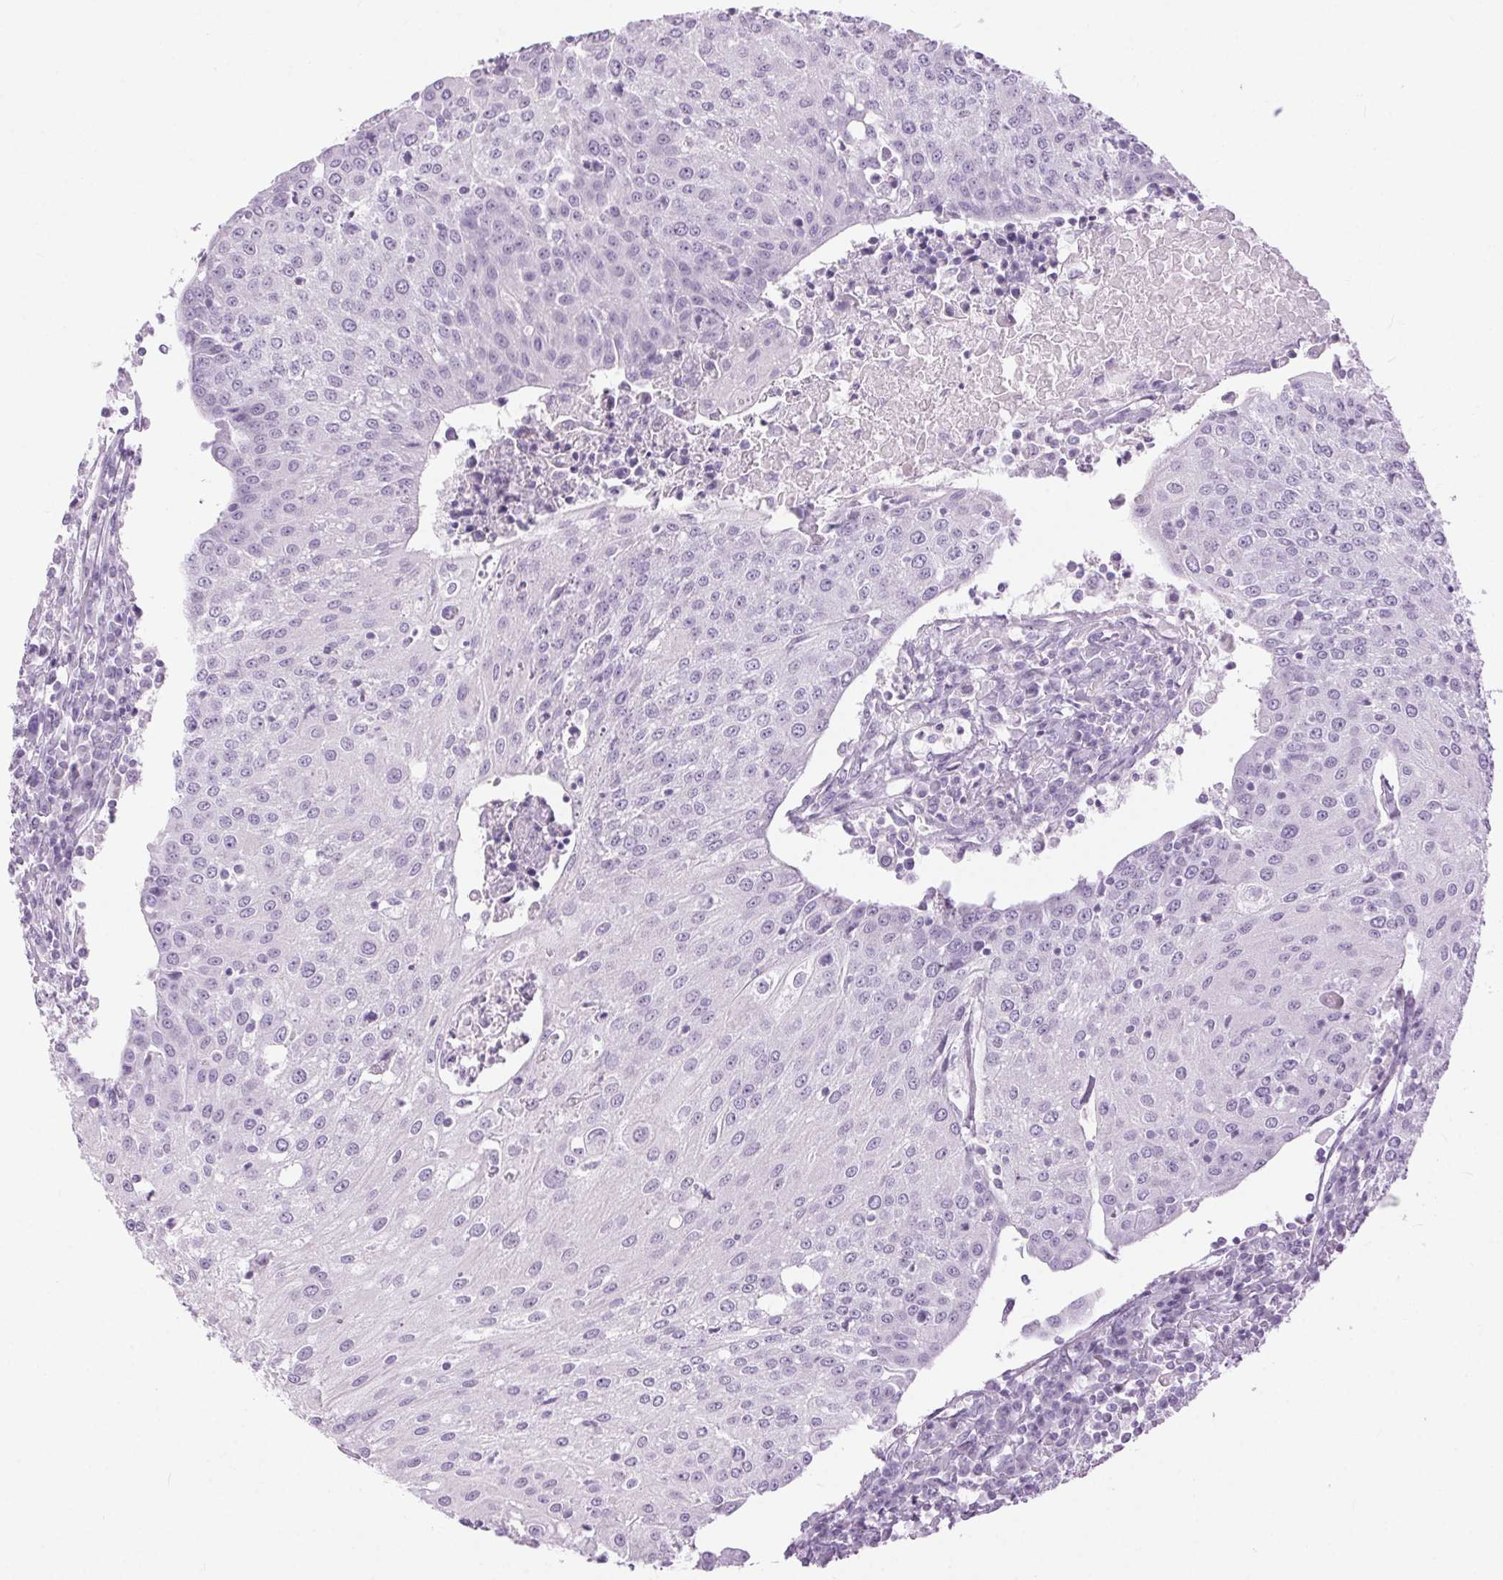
{"staining": {"intensity": "negative", "quantity": "none", "location": "none"}, "tissue": "urothelial cancer", "cell_type": "Tumor cells", "image_type": "cancer", "snomed": [{"axis": "morphology", "description": "Urothelial carcinoma, High grade"}, {"axis": "topography", "description": "Urinary bladder"}], "caption": "The IHC histopathology image has no significant expression in tumor cells of urothelial cancer tissue. (DAB immunohistochemistry (IHC) visualized using brightfield microscopy, high magnification).", "gene": "BEND2", "patient": {"sex": "female", "age": 85}}